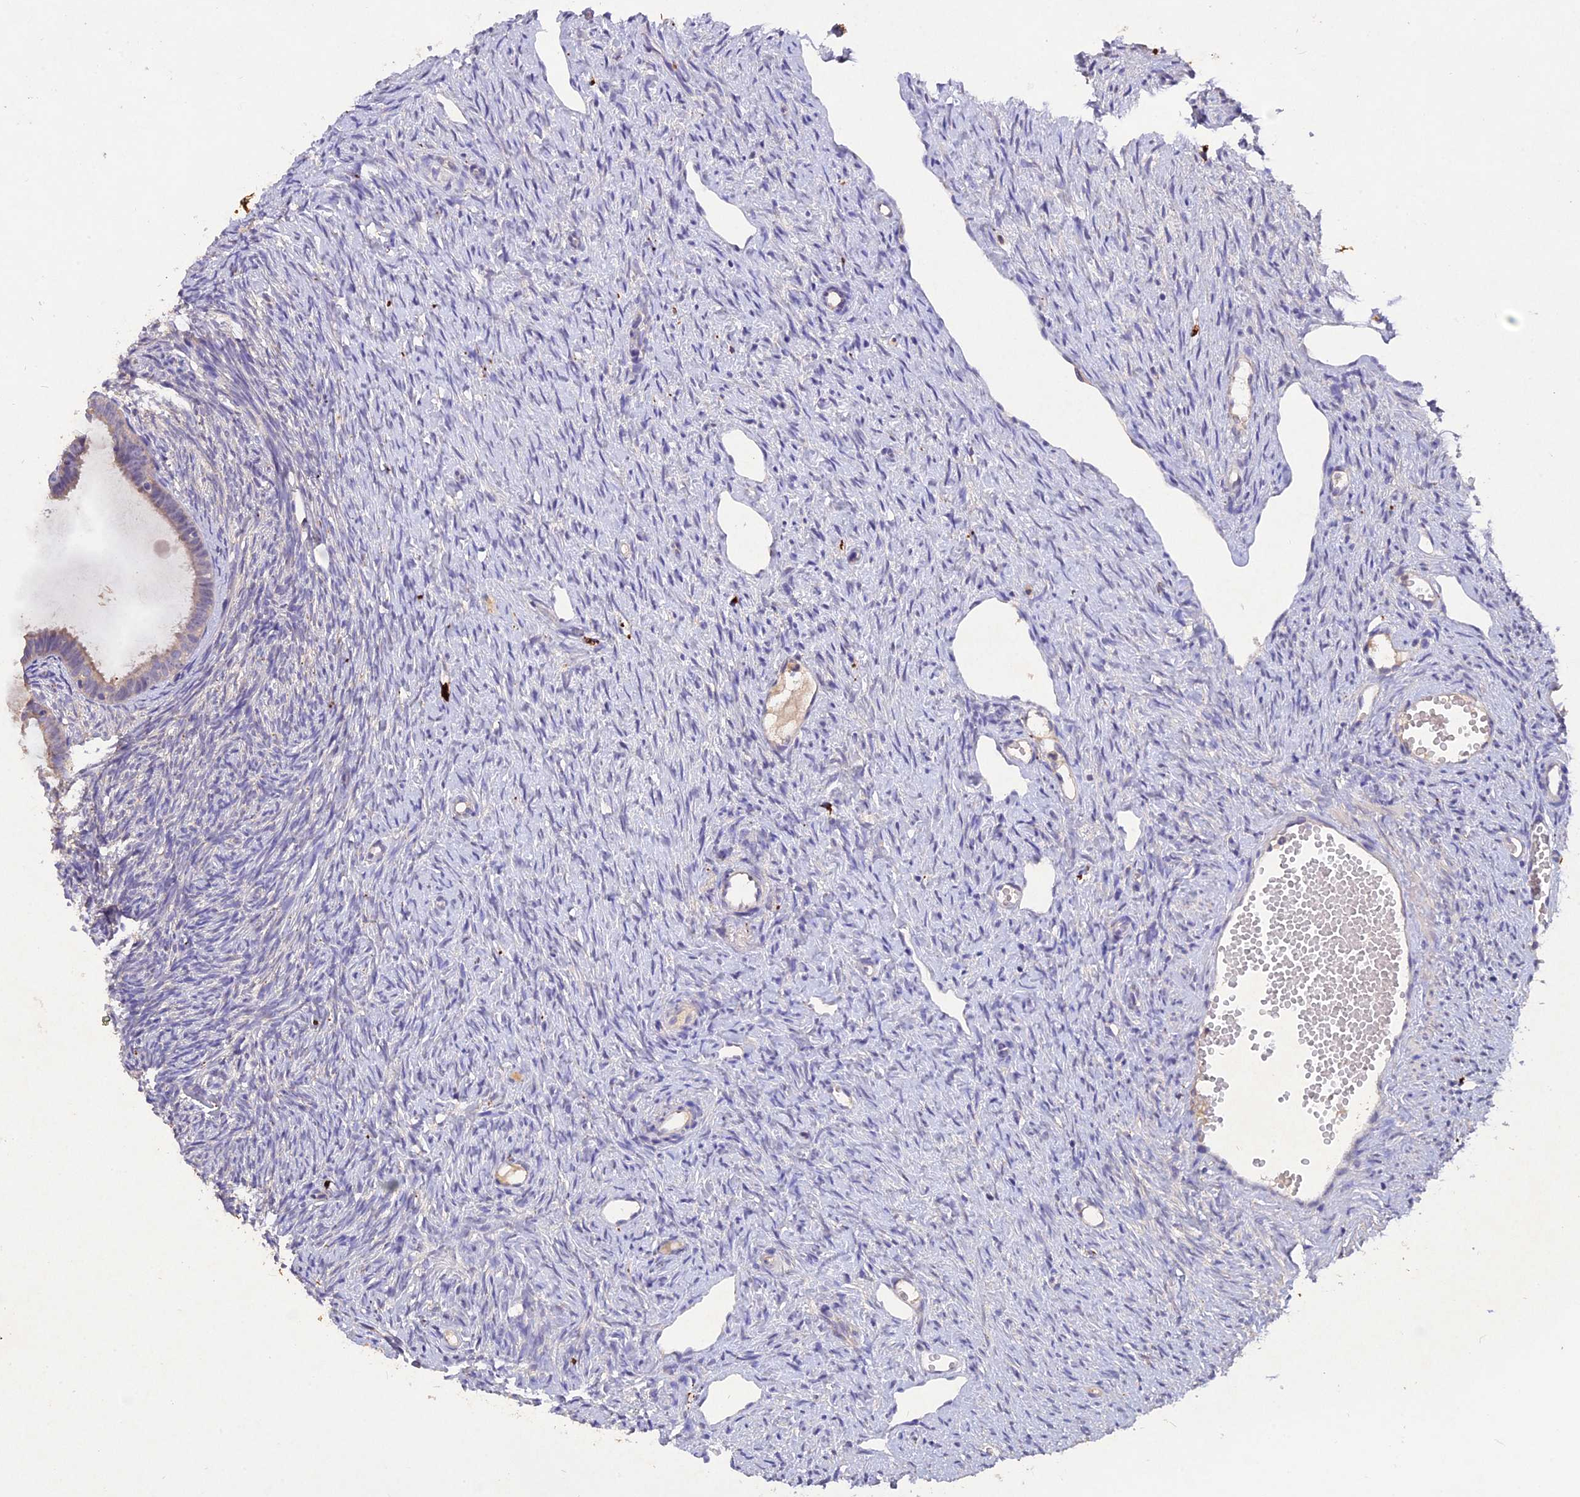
{"staining": {"intensity": "weak", "quantity": ">75%", "location": "cytoplasmic/membranous"}, "tissue": "ovary", "cell_type": "Follicle cells", "image_type": "normal", "snomed": [{"axis": "morphology", "description": "Normal tissue, NOS"}, {"axis": "topography", "description": "Ovary"}], "caption": "Immunohistochemistry of benign human ovary shows low levels of weak cytoplasmic/membranous positivity in about >75% of follicle cells. Using DAB (brown) and hematoxylin (blue) stains, captured at high magnification using brightfield microscopy.", "gene": "SLC26A4", "patient": {"sex": "female", "age": 51}}